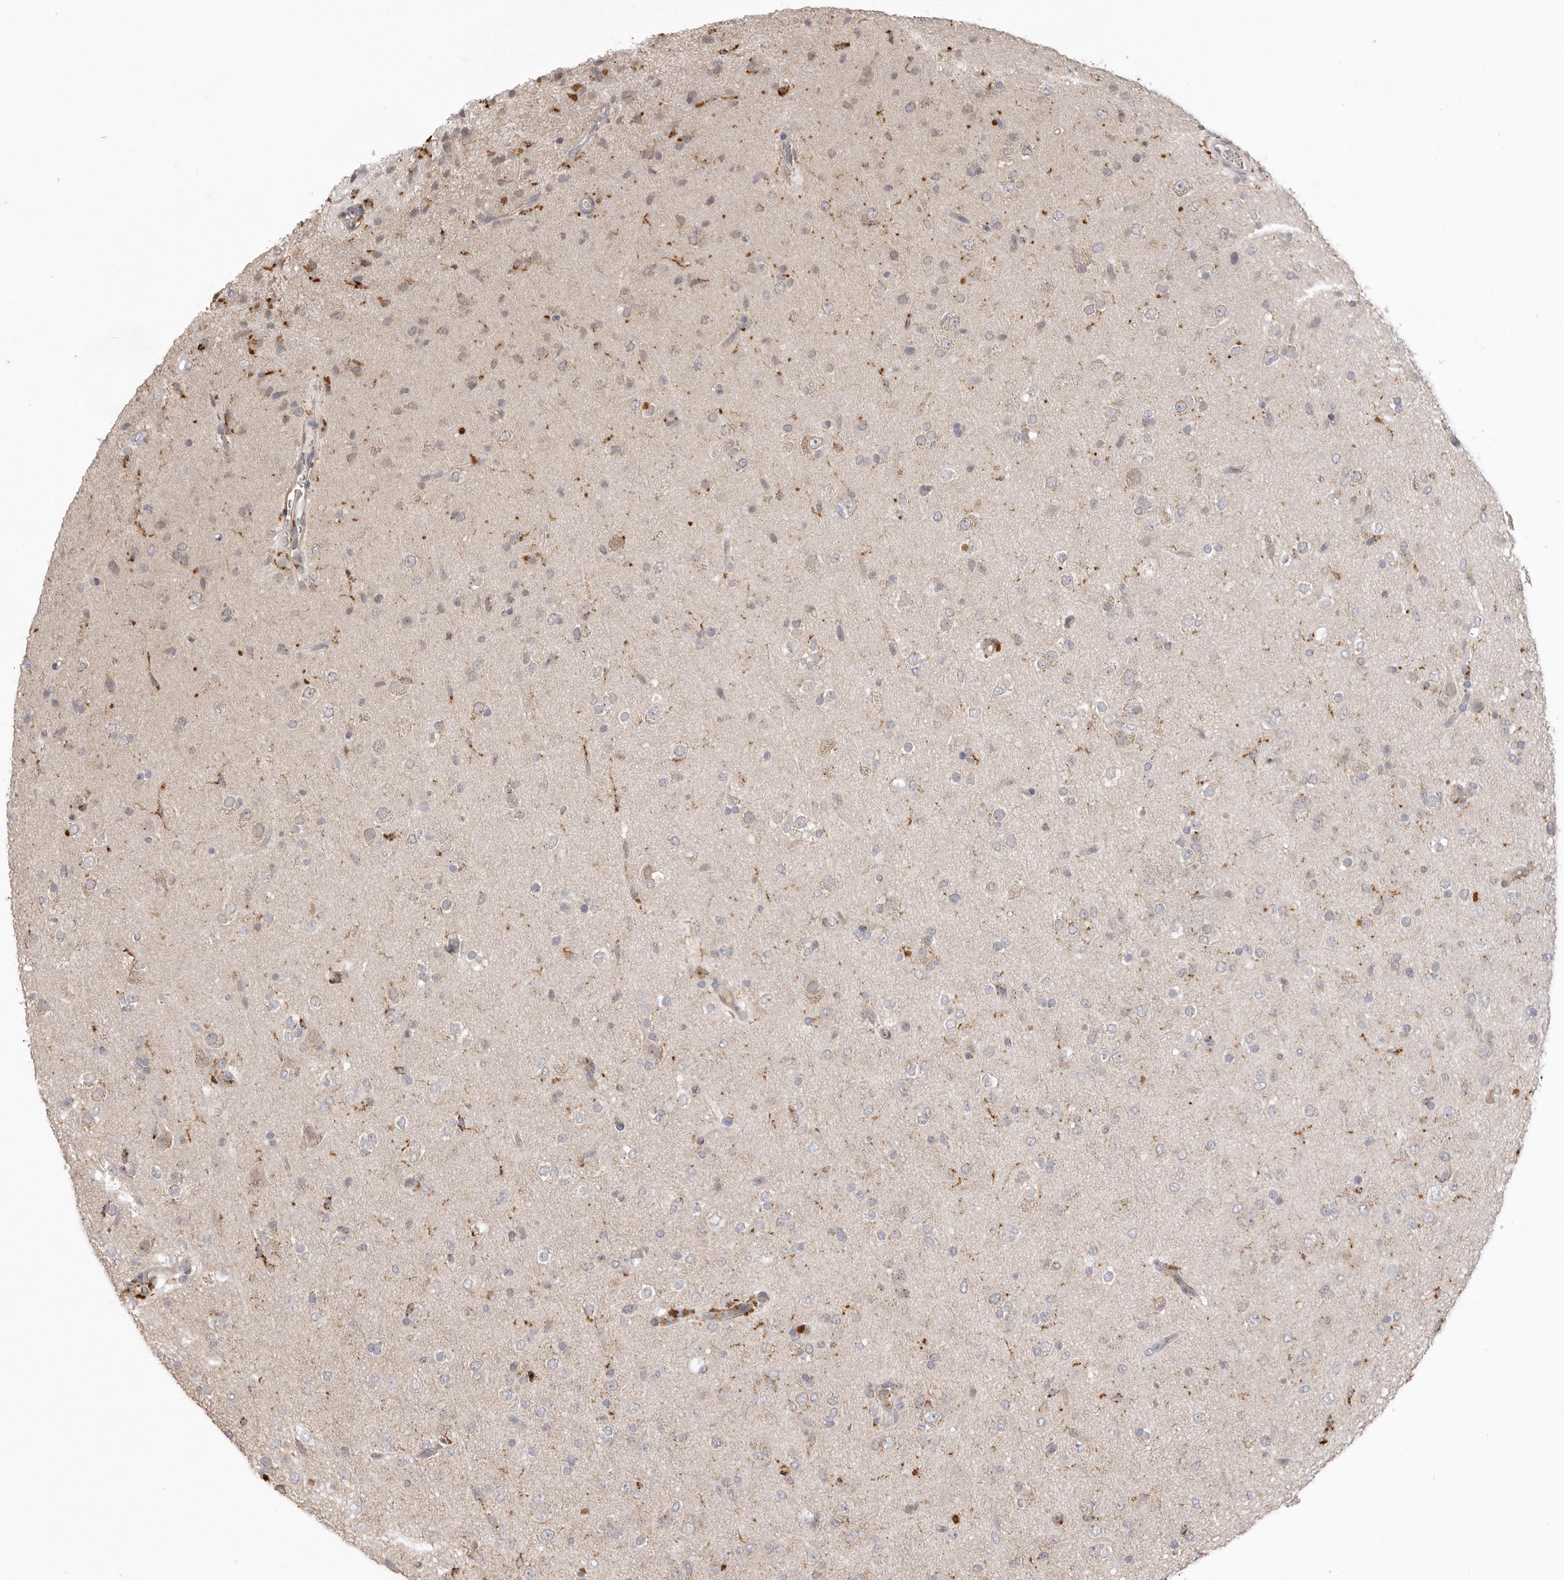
{"staining": {"intensity": "weak", "quantity": "<25%", "location": "cytoplasmic/membranous"}, "tissue": "glioma", "cell_type": "Tumor cells", "image_type": "cancer", "snomed": [{"axis": "morphology", "description": "Glioma, malignant, Low grade"}, {"axis": "topography", "description": "Brain"}], "caption": "Malignant low-grade glioma was stained to show a protein in brown. There is no significant staining in tumor cells.", "gene": "TLR3", "patient": {"sex": "male", "age": 65}}